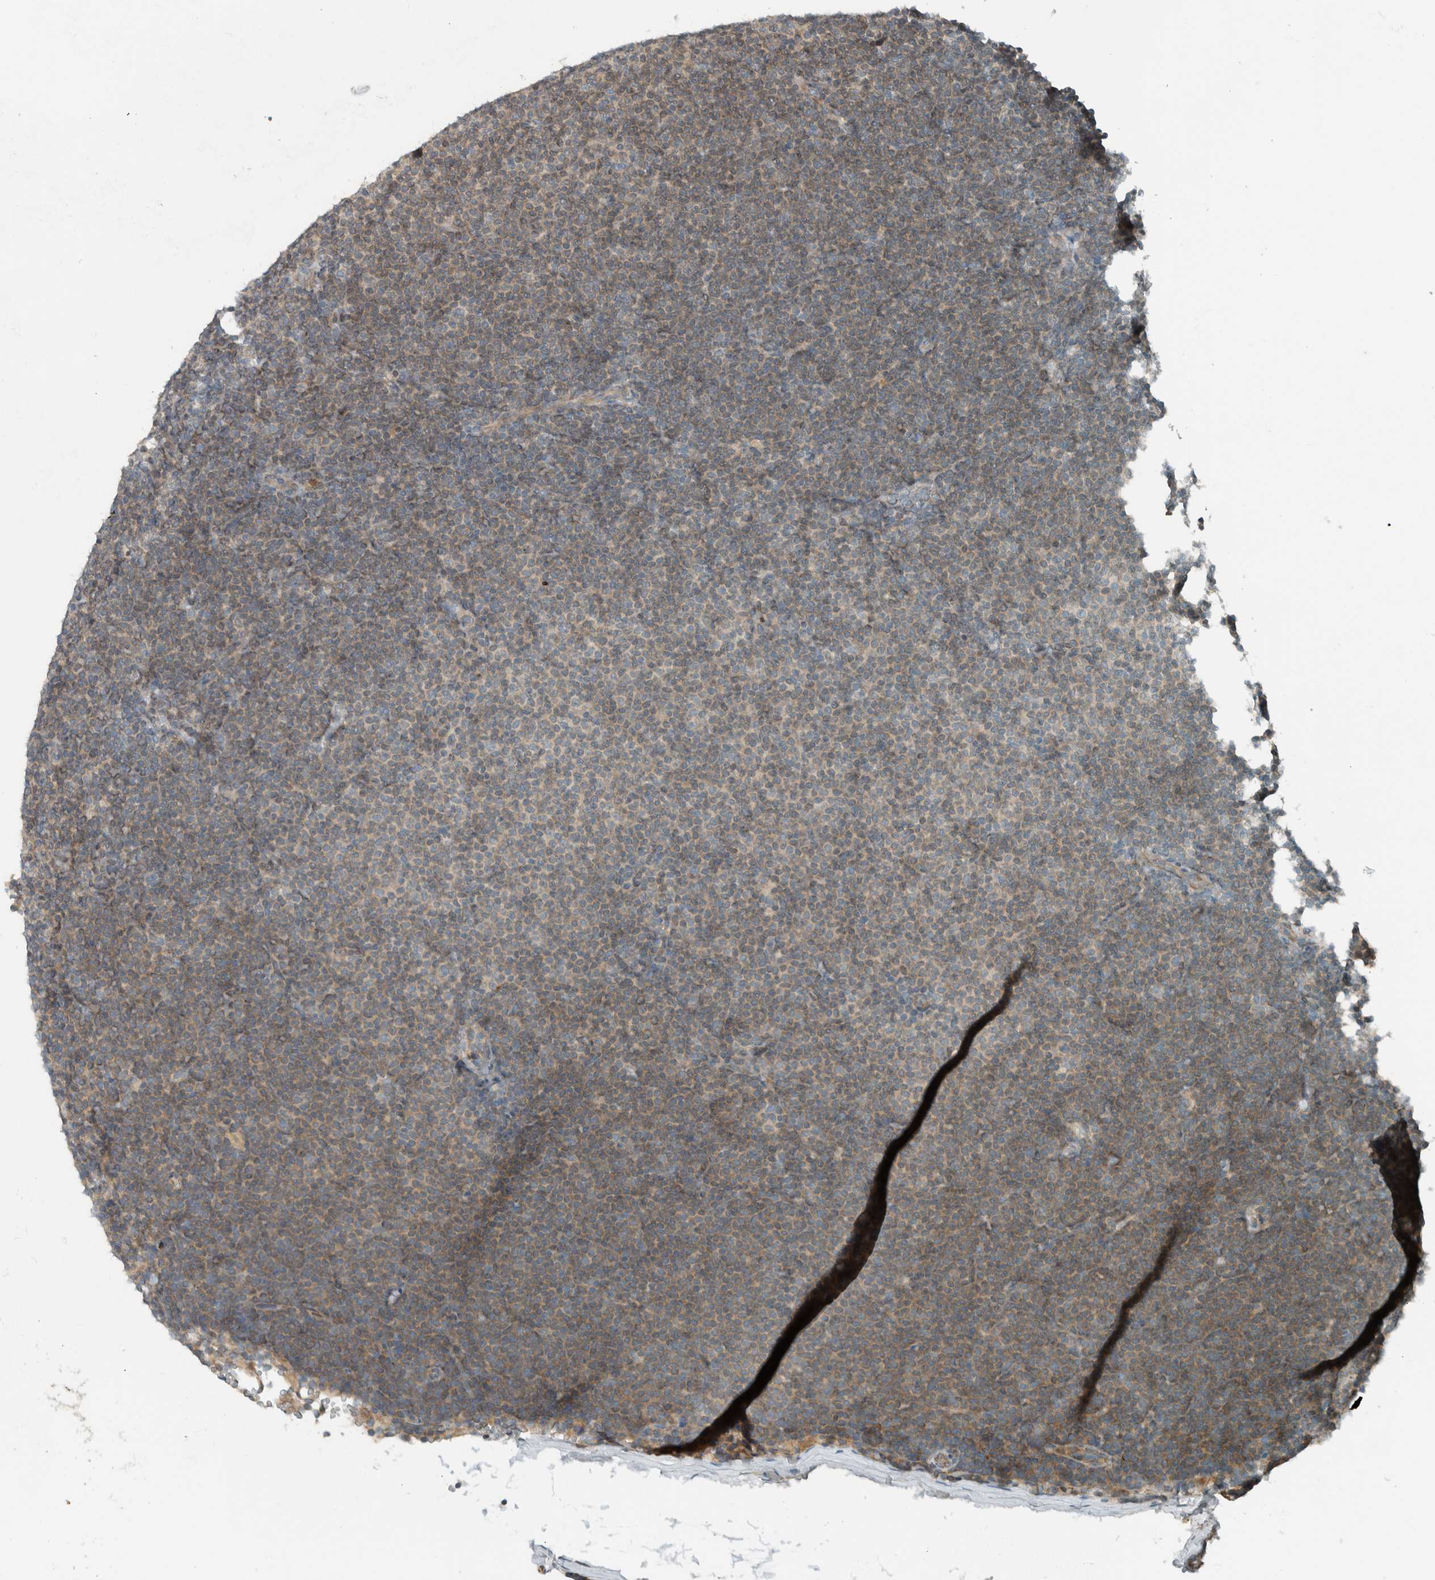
{"staining": {"intensity": "weak", "quantity": "25%-75%", "location": "cytoplasmic/membranous"}, "tissue": "lymphoma", "cell_type": "Tumor cells", "image_type": "cancer", "snomed": [{"axis": "morphology", "description": "Malignant lymphoma, non-Hodgkin's type, Low grade"}, {"axis": "topography", "description": "Lymph node"}], "caption": "Immunohistochemistry (IHC) histopathology image of neoplastic tissue: human malignant lymphoma, non-Hodgkin's type (low-grade) stained using immunohistochemistry demonstrates low levels of weak protein expression localized specifically in the cytoplasmic/membranous of tumor cells, appearing as a cytoplasmic/membranous brown color.", "gene": "SEL1L", "patient": {"sex": "female", "age": 53}}